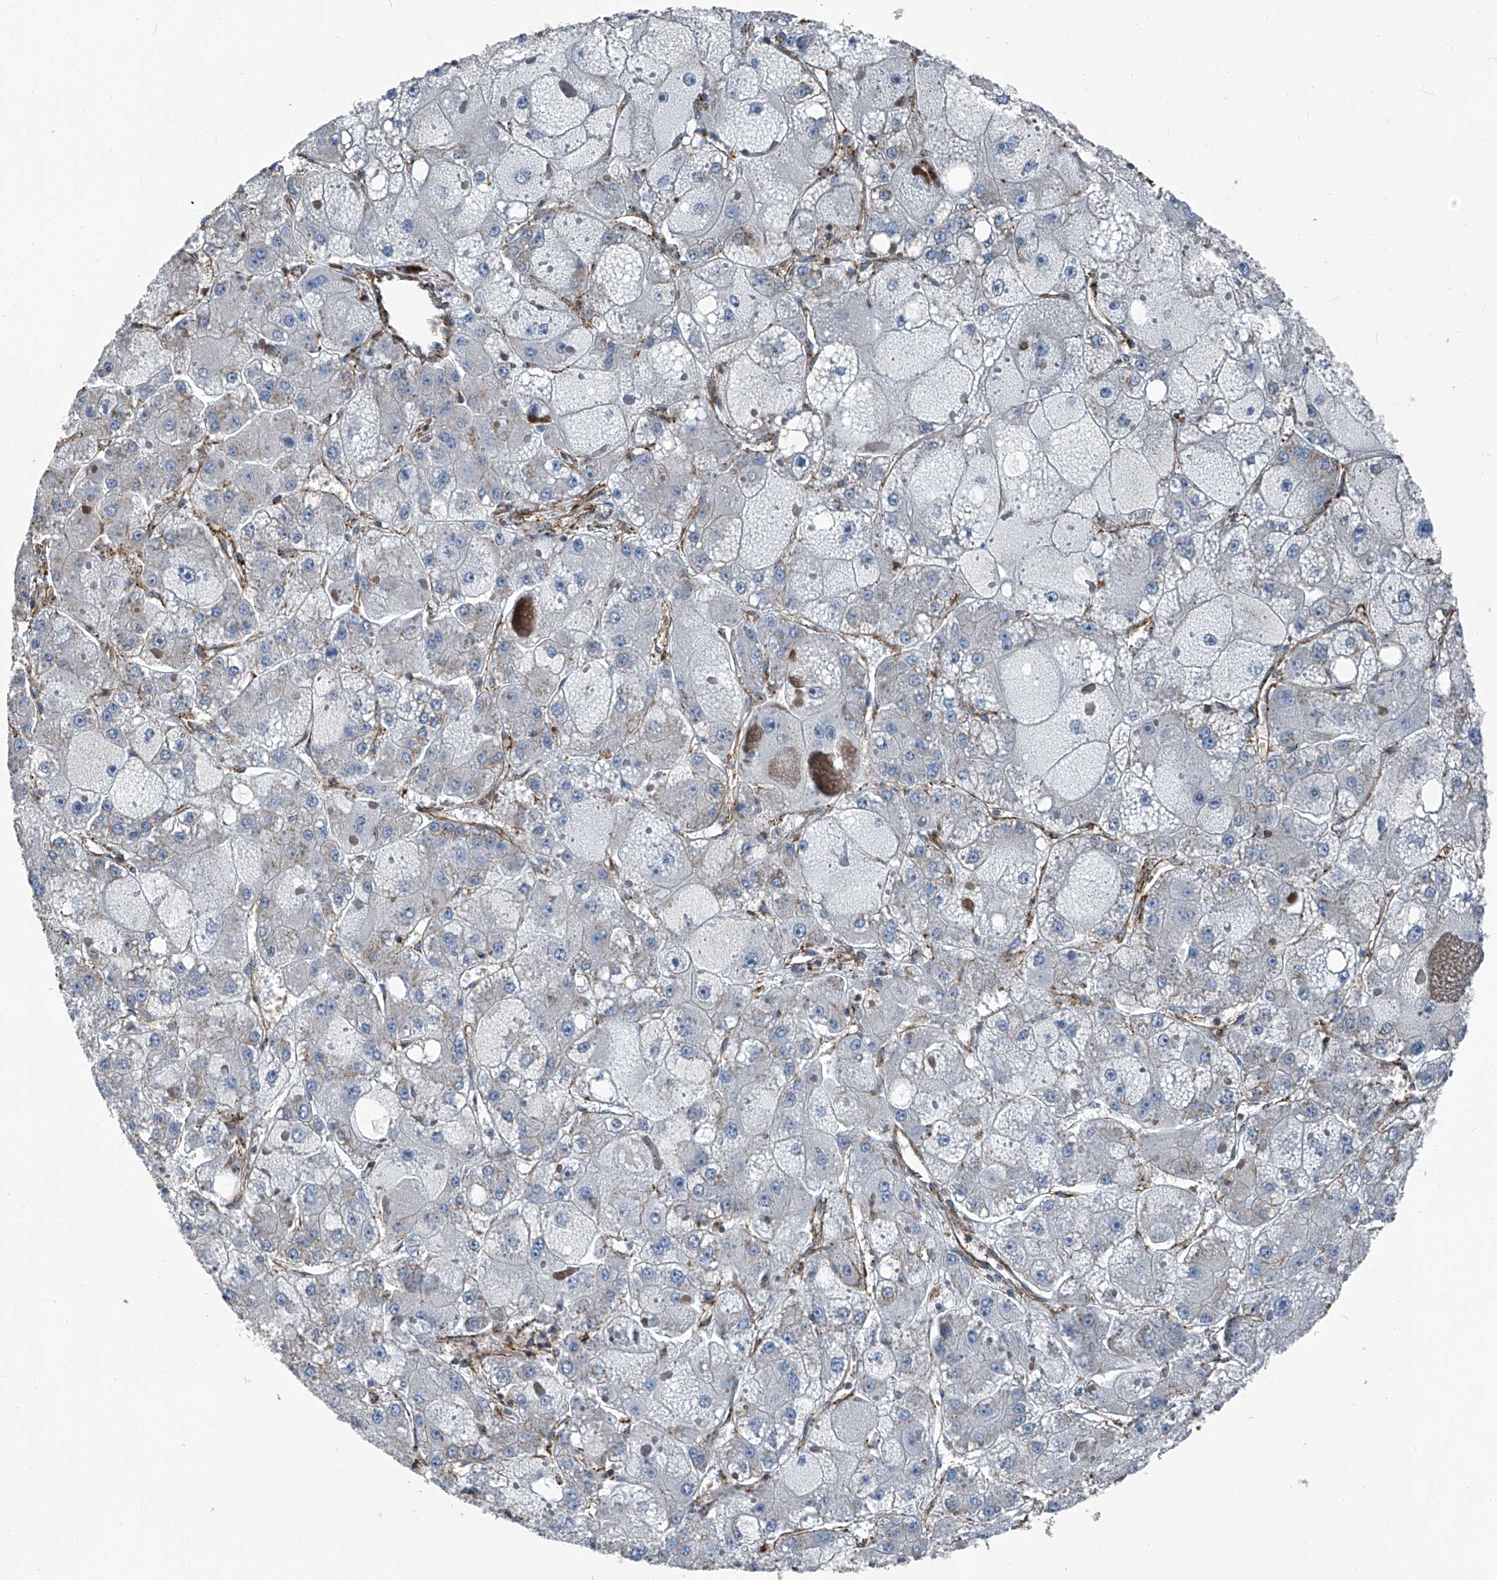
{"staining": {"intensity": "negative", "quantity": "none", "location": "none"}, "tissue": "liver cancer", "cell_type": "Tumor cells", "image_type": "cancer", "snomed": [{"axis": "morphology", "description": "Carcinoma, Hepatocellular, NOS"}, {"axis": "topography", "description": "Liver"}], "caption": "Immunohistochemistry image of liver hepatocellular carcinoma stained for a protein (brown), which demonstrates no staining in tumor cells.", "gene": "SEPTIN7", "patient": {"sex": "female", "age": 73}}